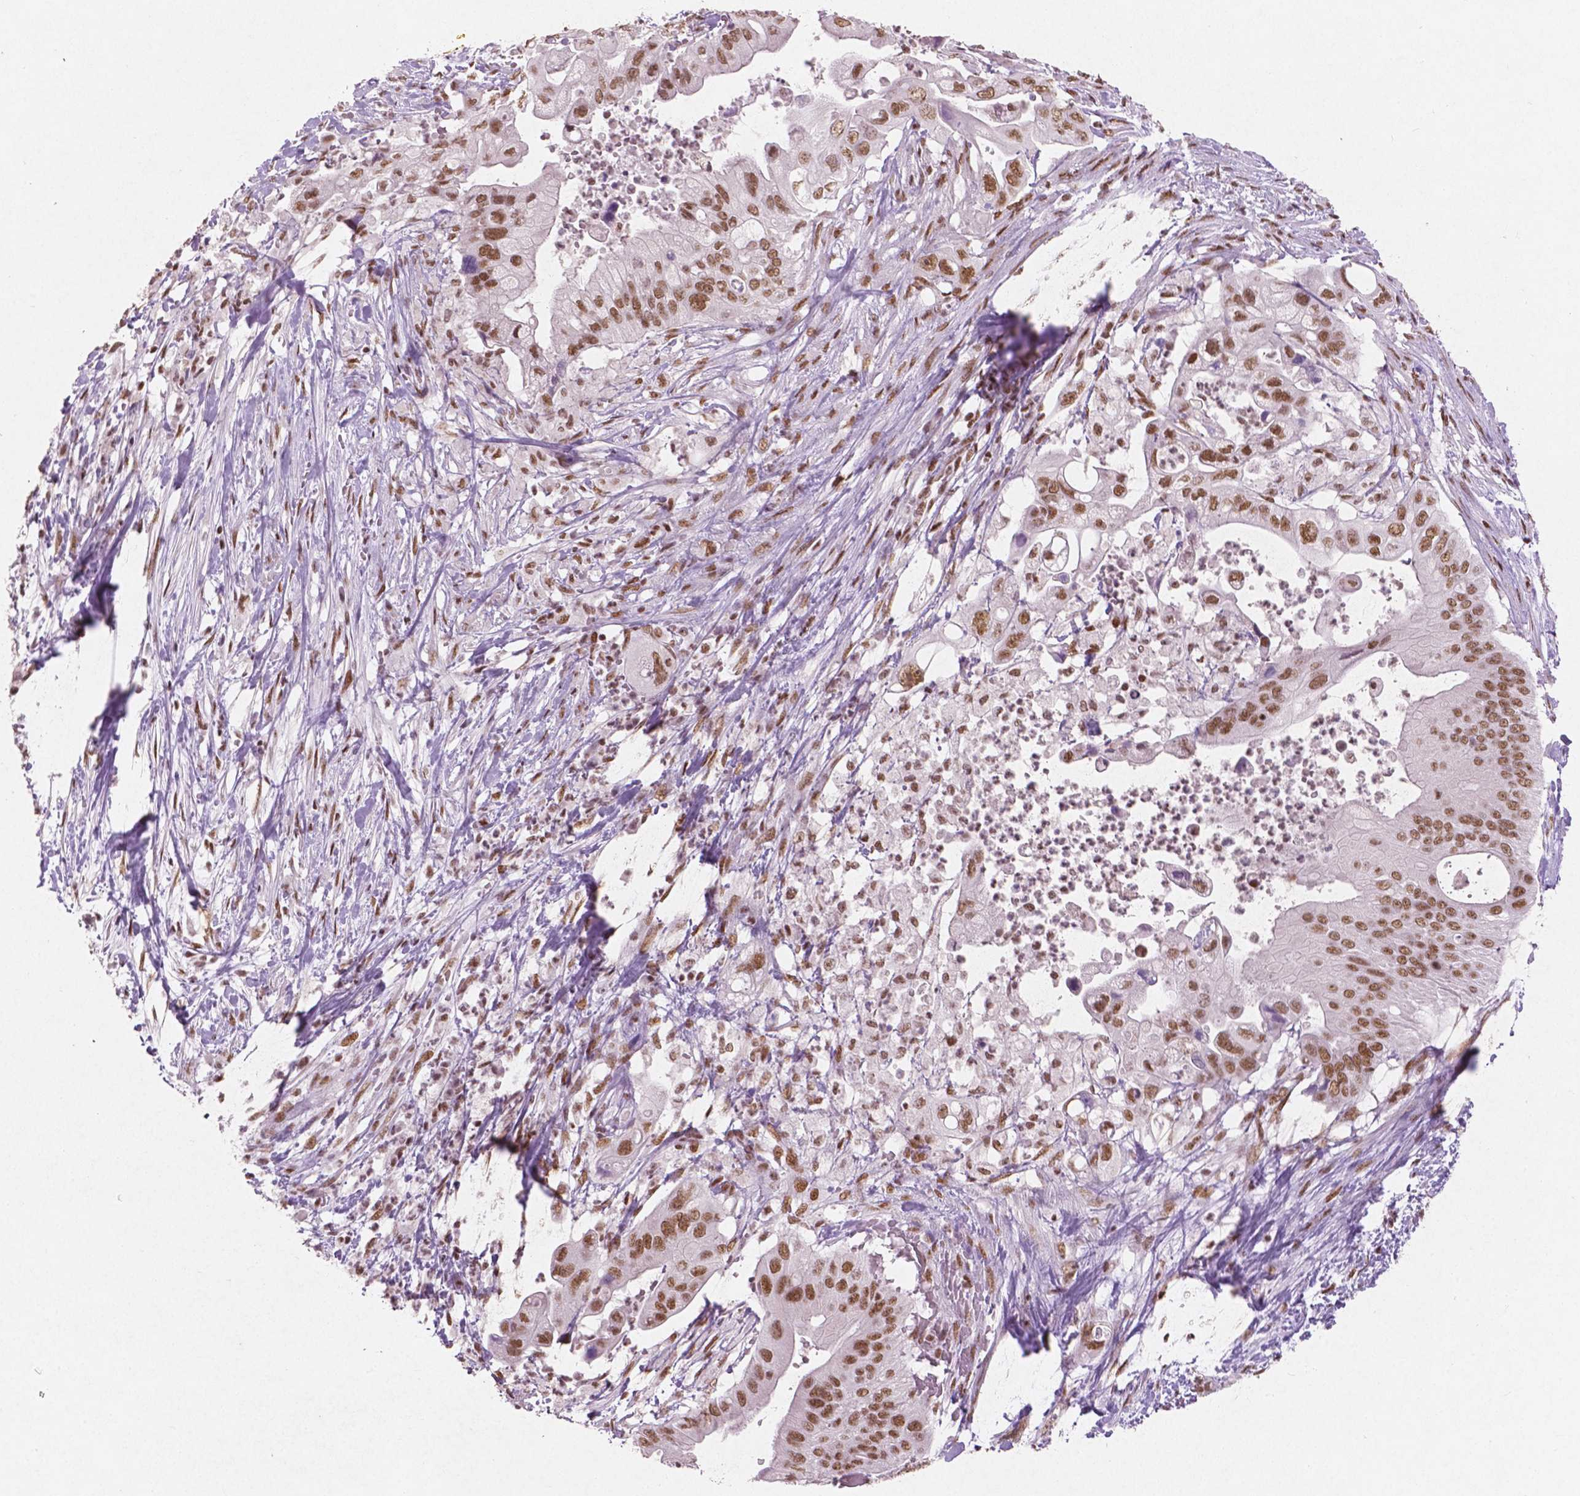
{"staining": {"intensity": "moderate", "quantity": ">75%", "location": "nuclear"}, "tissue": "pancreatic cancer", "cell_type": "Tumor cells", "image_type": "cancer", "snomed": [{"axis": "morphology", "description": "Adenocarcinoma, NOS"}, {"axis": "topography", "description": "Pancreas"}], "caption": "DAB (3,3'-diaminobenzidine) immunohistochemical staining of pancreatic cancer displays moderate nuclear protein staining in approximately >75% of tumor cells. (DAB IHC, brown staining for protein, blue staining for nuclei).", "gene": "BRD4", "patient": {"sex": "female", "age": 72}}